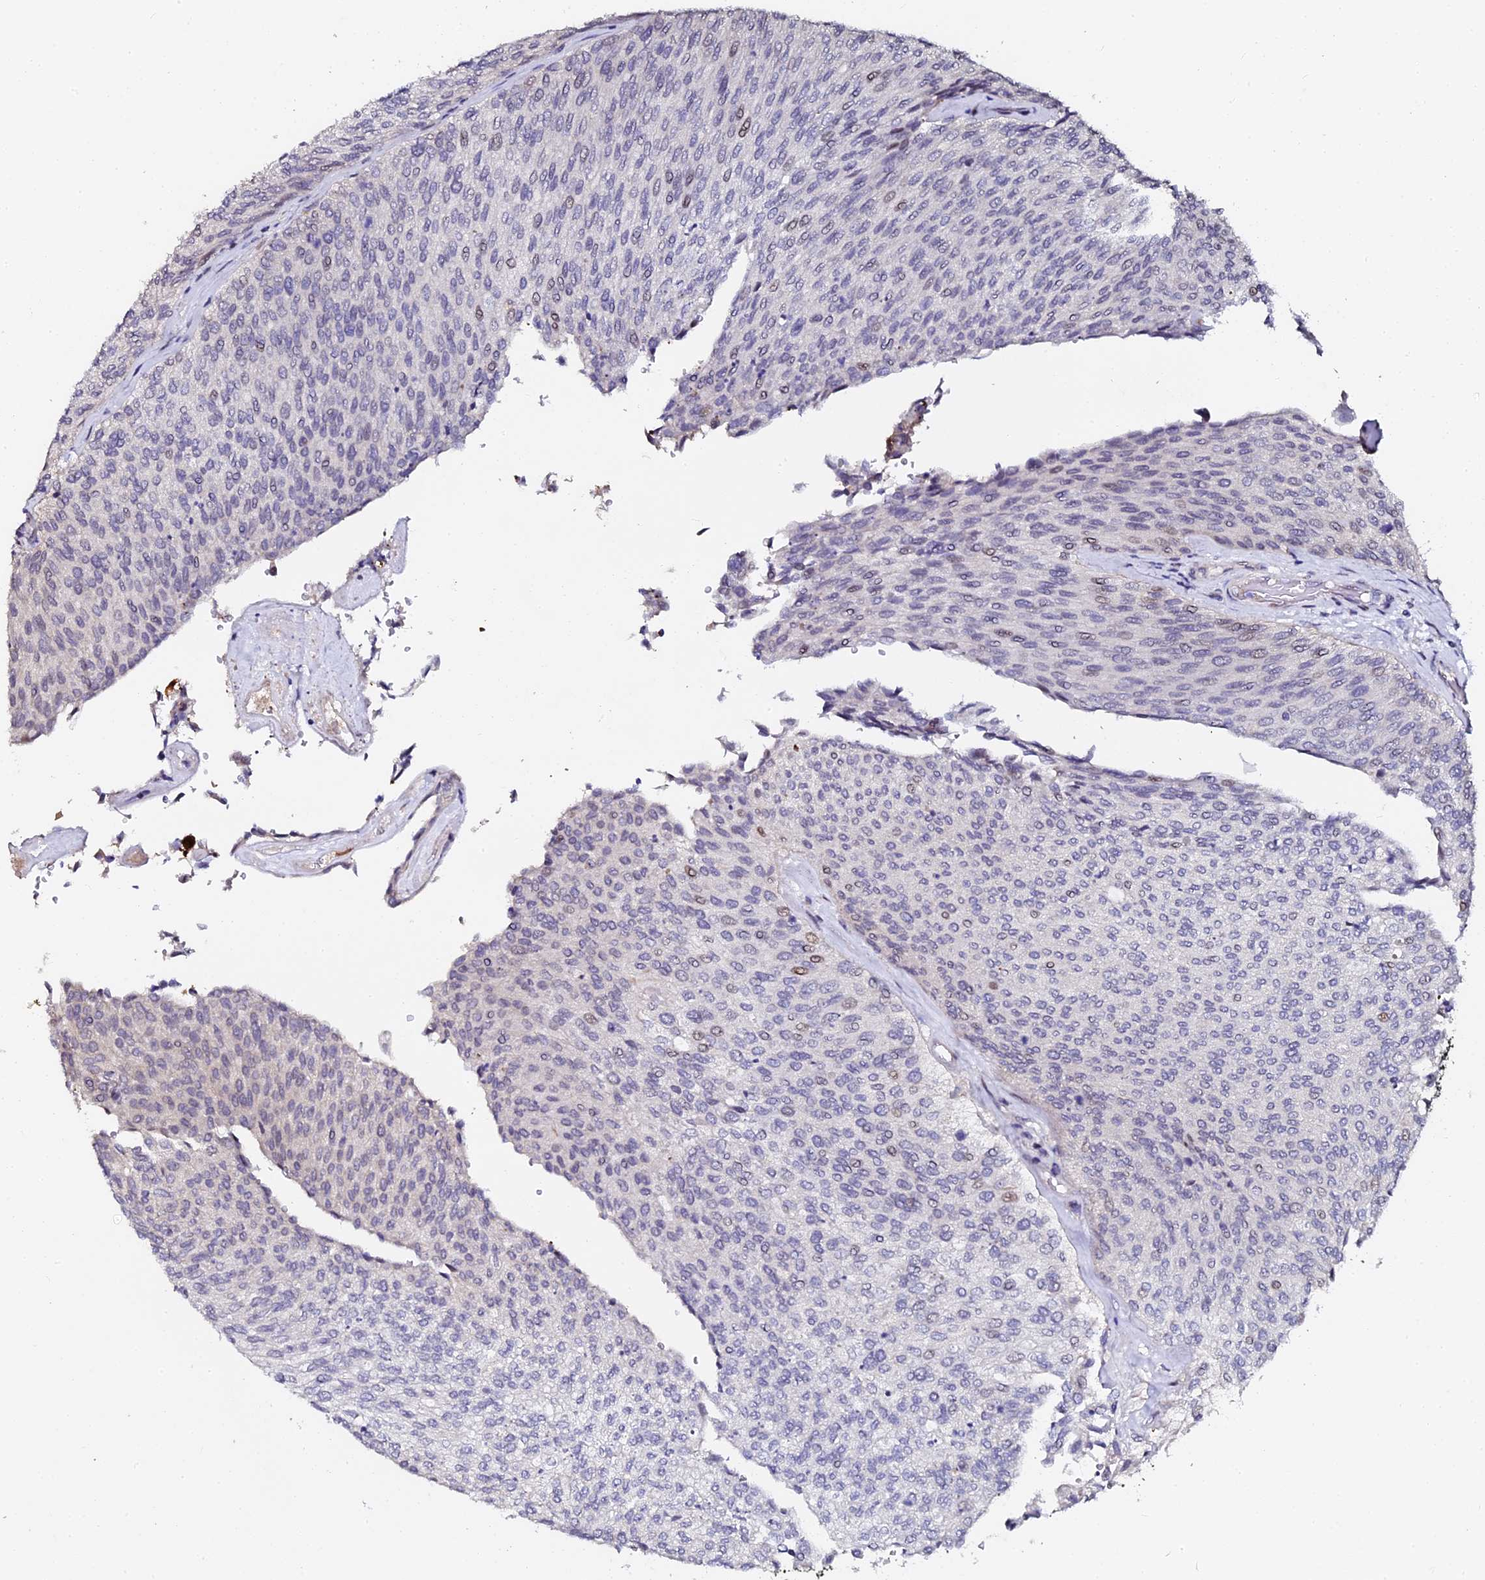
{"staining": {"intensity": "negative", "quantity": "none", "location": "none"}, "tissue": "urothelial cancer", "cell_type": "Tumor cells", "image_type": "cancer", "snomed": [{"axis": "morphology", "description": "Urothelial carcinoma, Low grade"}, {"axis": "topography", "description": "Urinary bladder"}], "caption": "The image displays no staining of tumor cells in urothelial cancer.", "gene": "GPN3", "patient": {"sex": "female", "age": 79}}